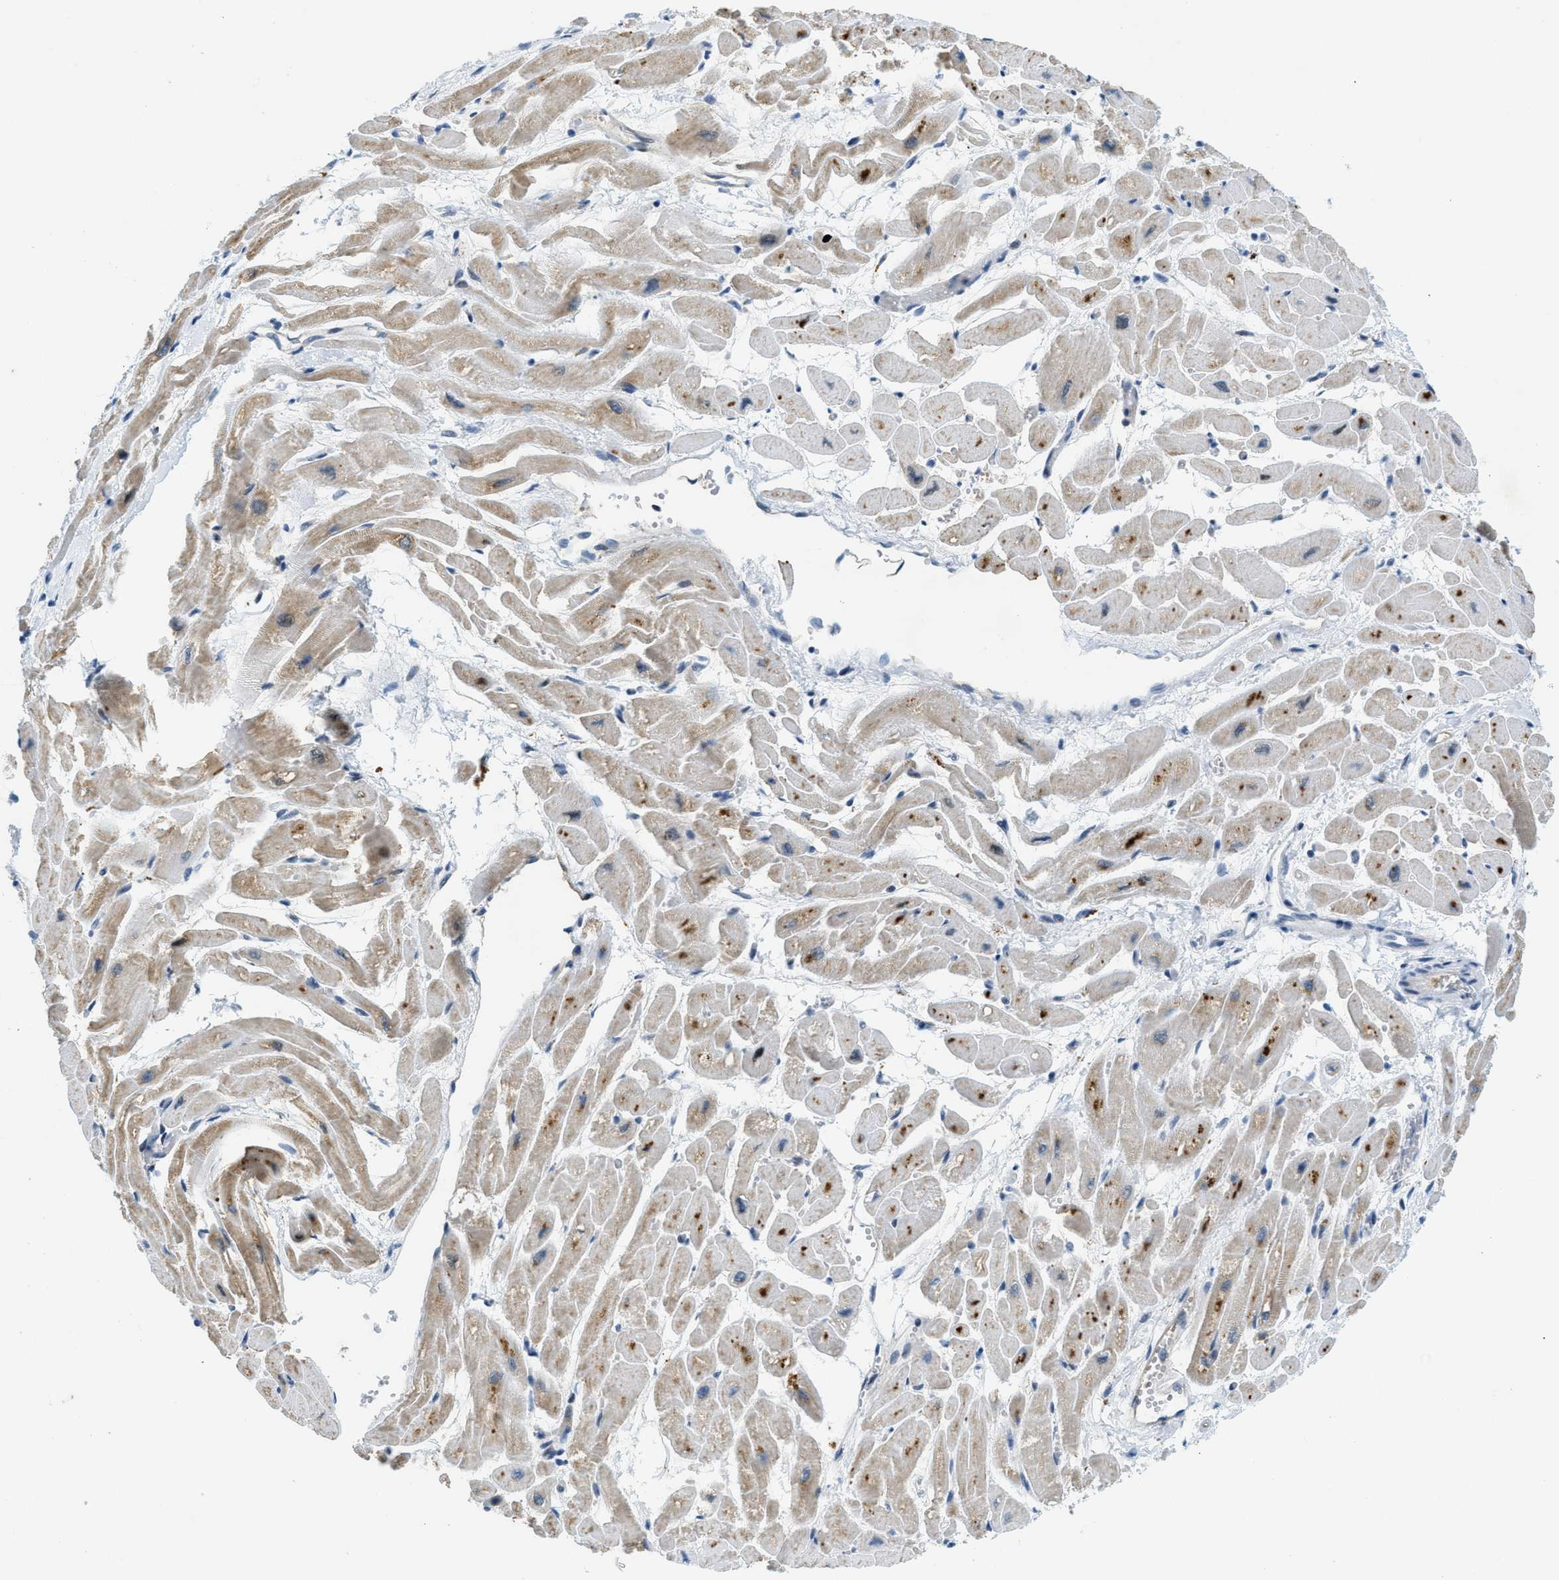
{"staining": {"intensity": "moderate", "quantity": ">75%", "location": "cytoplasmic/membranous"}, "tissue": "heart muscle", "cell_type": "Cardiomyocytes", "image_type": "normal", "snomed": [{"axis": "morphology", "description": "Normal tissue, NOS"}, {"axis": "topography", "description": "Heart"}], "caption": "IHC (DAB (3,3'-diaminobenzidine)) staining of benign heart muscle shows moderate cytoplasmic/membranous protein staining in approximately >75% of cardiomyocytes. The protein is shown in brown color, while the nuclei are stained blue.", "gene": "SLCO2A1", "patient": {"sex": "male", "age": 45}}